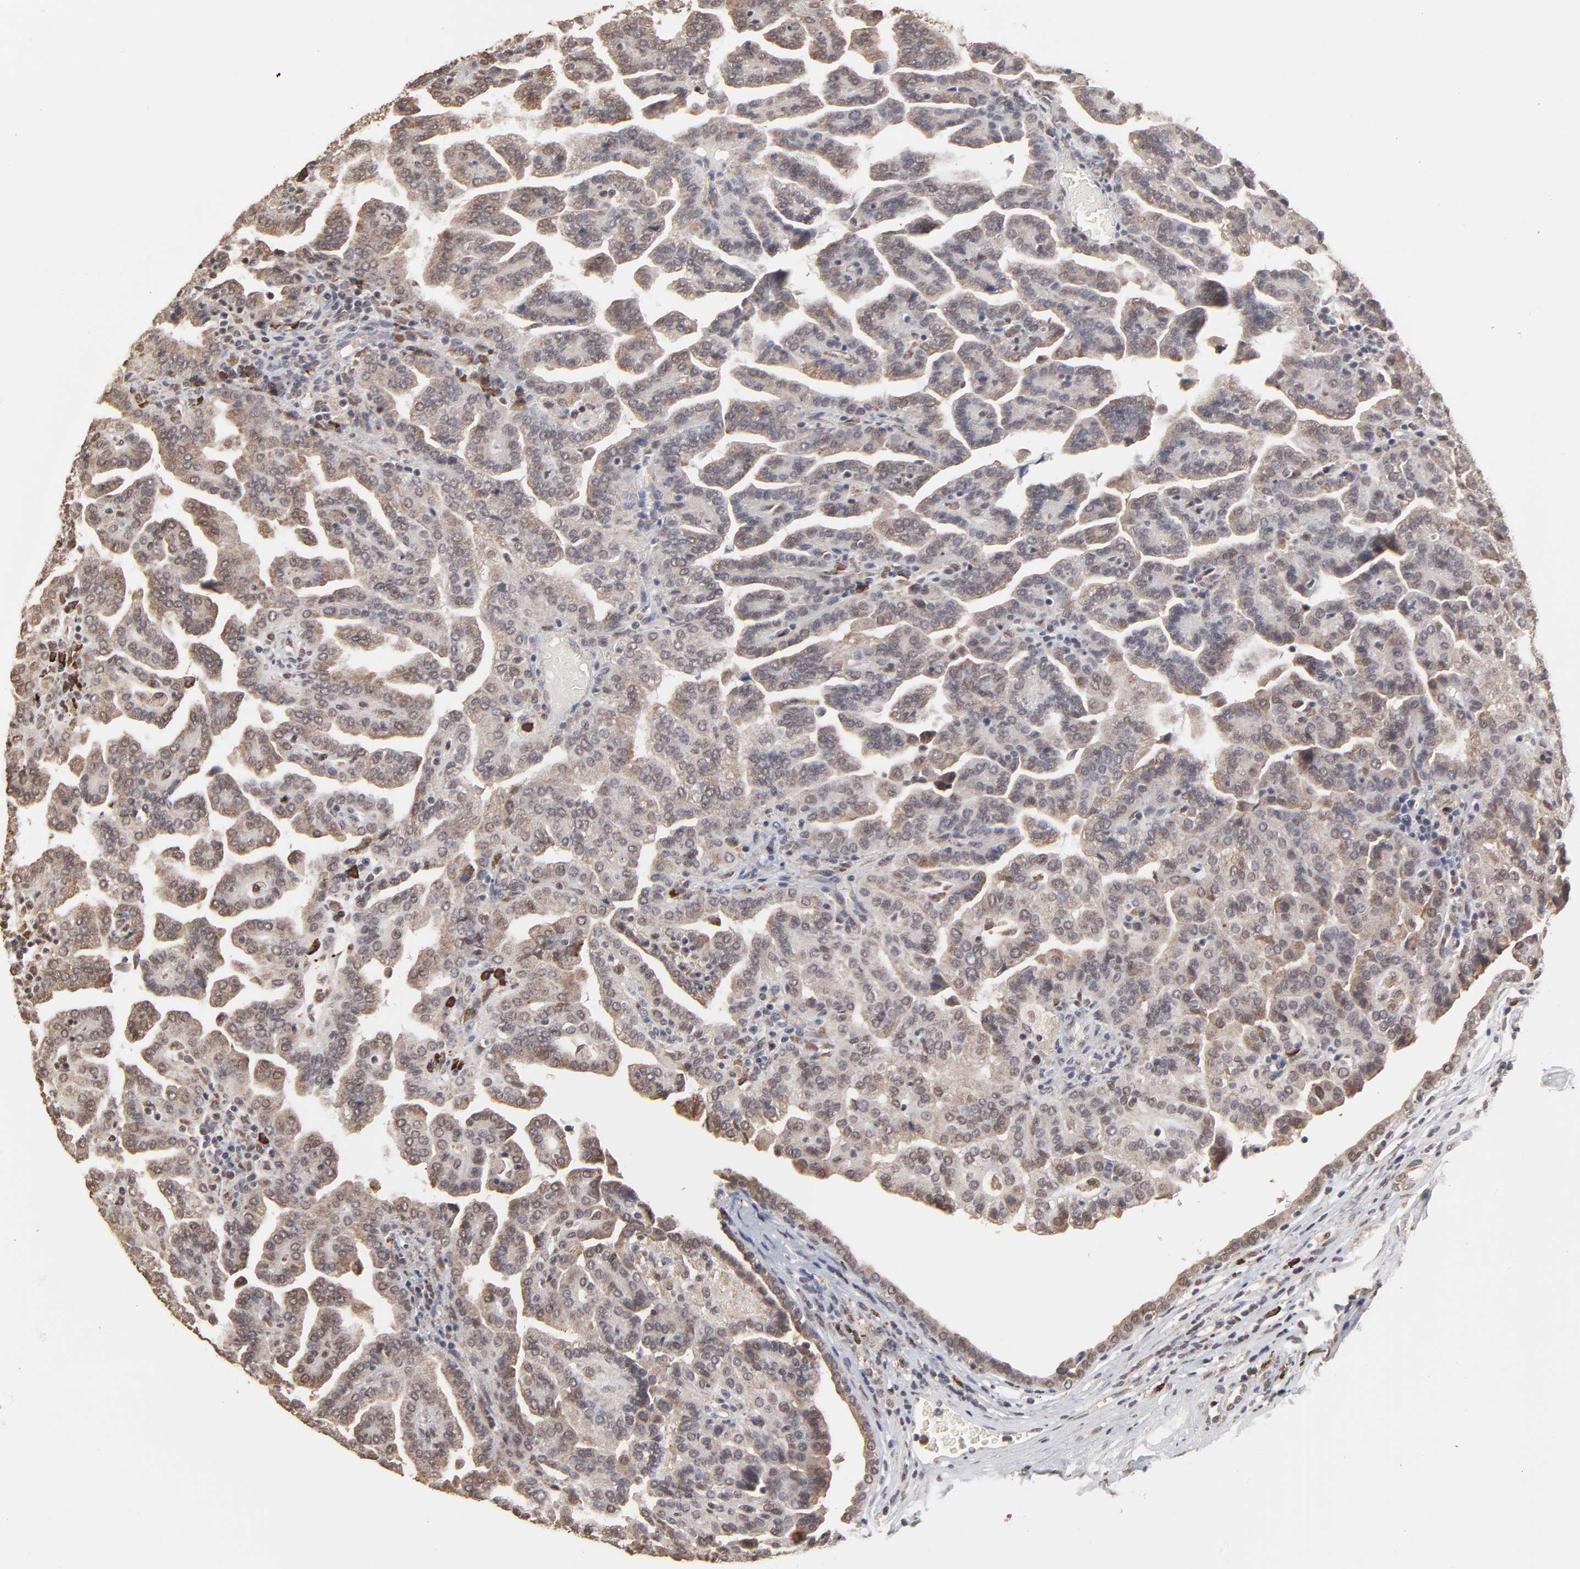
{"staining": {"intensity": "moderate", "quantity": ">75%", "location": "cytoplasmic/membranous"}, "tissue": "renal cancer", "cell_type": "Tumor cells", "image_type": "cancer", "snomed": [{"axis": "morphology", "description": "Adenocarcinoma, NOS"}, {"axis": "topography", "description": "Kidney"}], "caption": "Renal cancer (adenocarcinoma) stained for a protein (brown) shows moderate cytoplasmic/membranous positive staining in approximately >75% of tumor cells.", "gene": "CHM", "patient": {"sex": "male", "age": 61}}